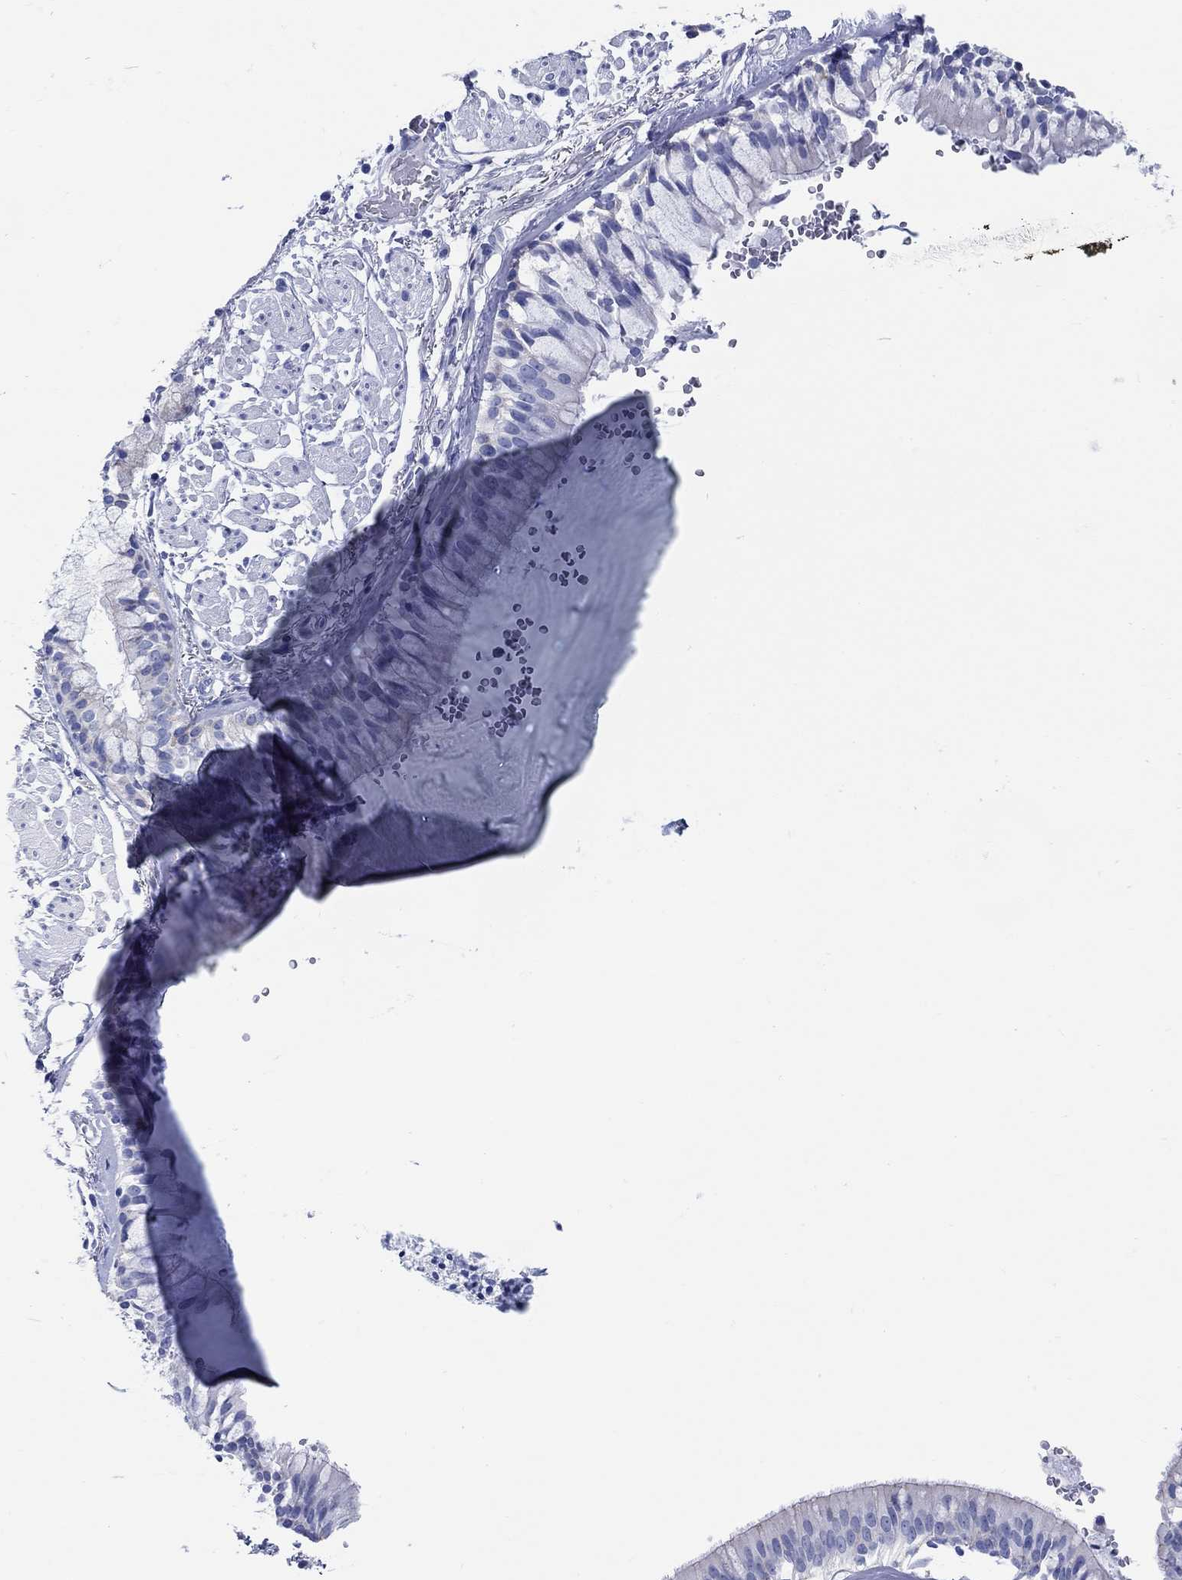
{"staining": {"intensity": "negative", "quantity": "none", "location": "none"}, "tissue": "bronchus", "cell_type": "Respiratory epithelial cells", "image_type": "normal", "snomed": [{"axis": "morphology", "description": "Normal tissue, NOS"}, {"axis": "topography", "description": "Bronchus"}, {"axis": "topography", "description": "Lung"}], "caption": "Immunohistochemistry (IHC) image of benign bronchus: bronchus stained with DAB (3,3'-diaminobenzidine) displays no significant protein expression in respiratory epithelial cells. (DAB immunohistochemistry (IHC), high magnification).", "gene": "RD3L", "patient": {"sex": "female", "age": 57}}